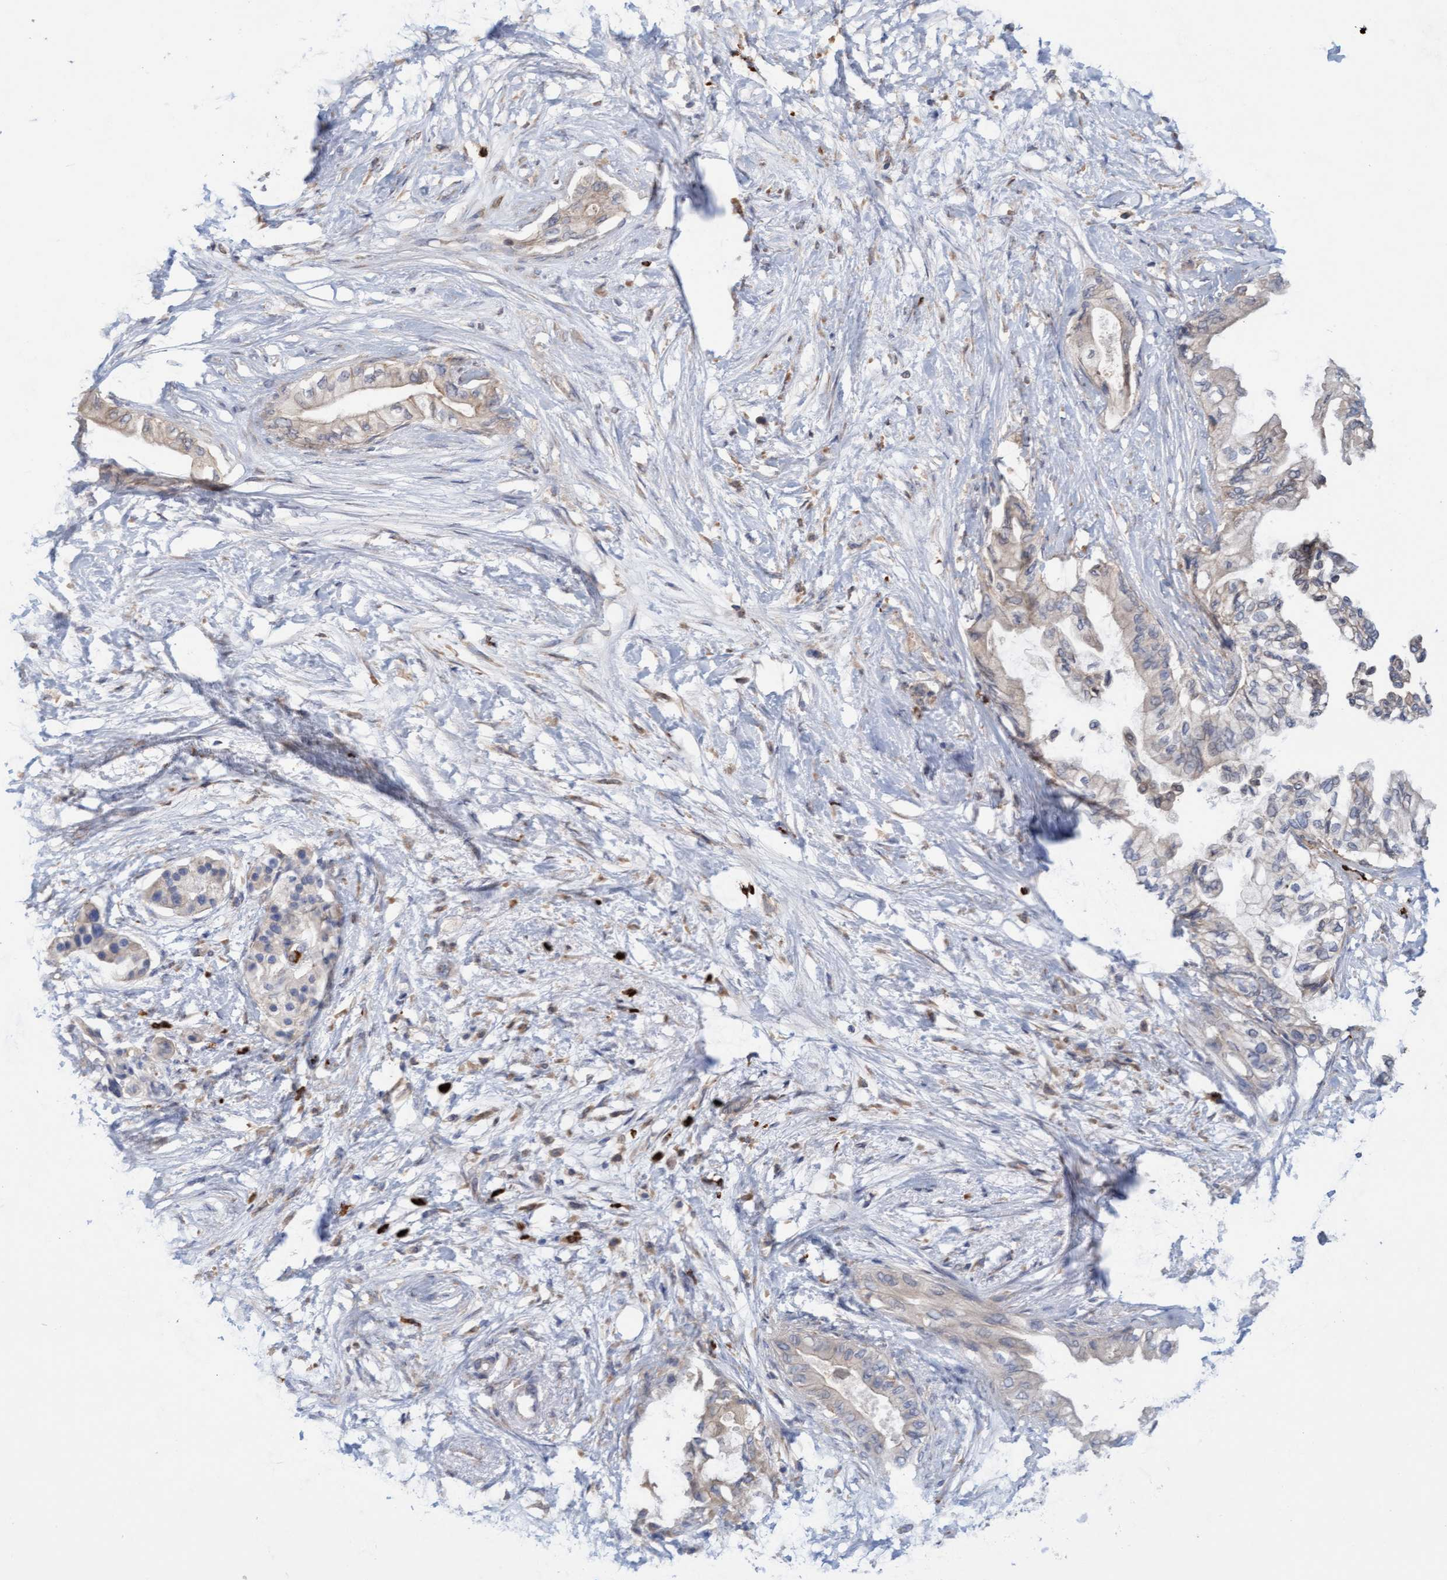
{"staining": {"intensity": "negative", "quantity": "none", "location": "none"}, "tissue": "pancreatic cancer", "cell_type": "Tumor cells", "image_type": "cancer", "snomed": [{"axis": "morphology", "description": "Normal tissue, NOS"}, {"axis": "morphology", "description": "Adenocarcinoma, NOS"}, {"axis": "topography", "description": "Pancreas"}, {"axis": "topography", "description": "Duodenum"}], "caption": "Pancreatic cancer was stained to show a protein in brown. There is no significant expression in tumor cells.", "gene": "MMP8", "patient": {"sex": "female", "age": 60}}